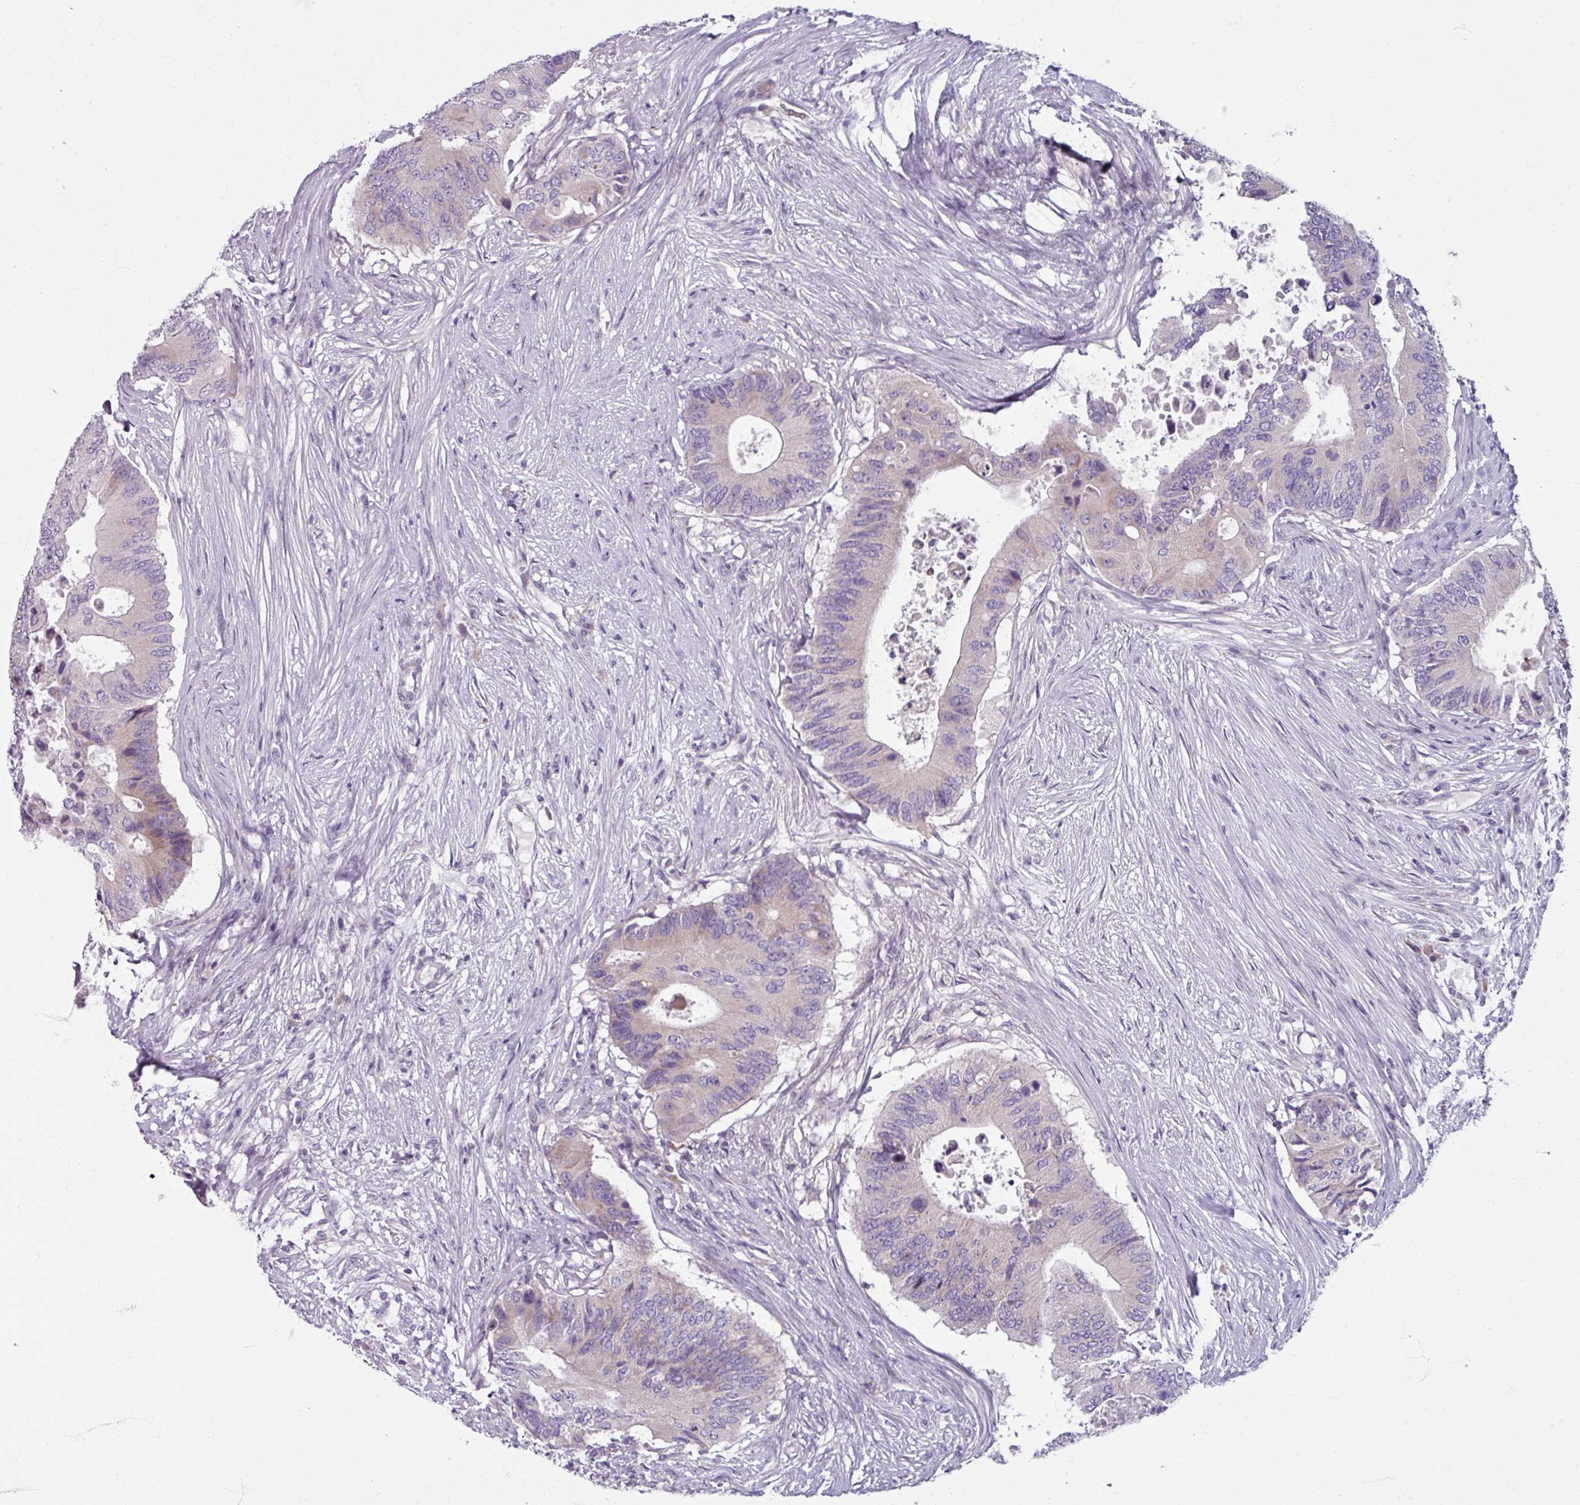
{"staining": {"intensity": "weak", "quantity": "<25%", "location": "cytoplasmic/membranous"}, "tissue": "colorectal cancer", "cell_type": "Tumor cells", "image_type": "cancer", "snomed": [{"axis": "morphology", "description": "Adenocarcinoma, NOS"}, {"axis": "topography", "description": "Colon"}], "caption": "An image of colorectal adenocarcinoma stained for a protein shows no brown staining in tumor cells.", "gene": "SMIM11", "patient": {"sex": "male", "age": 71}}